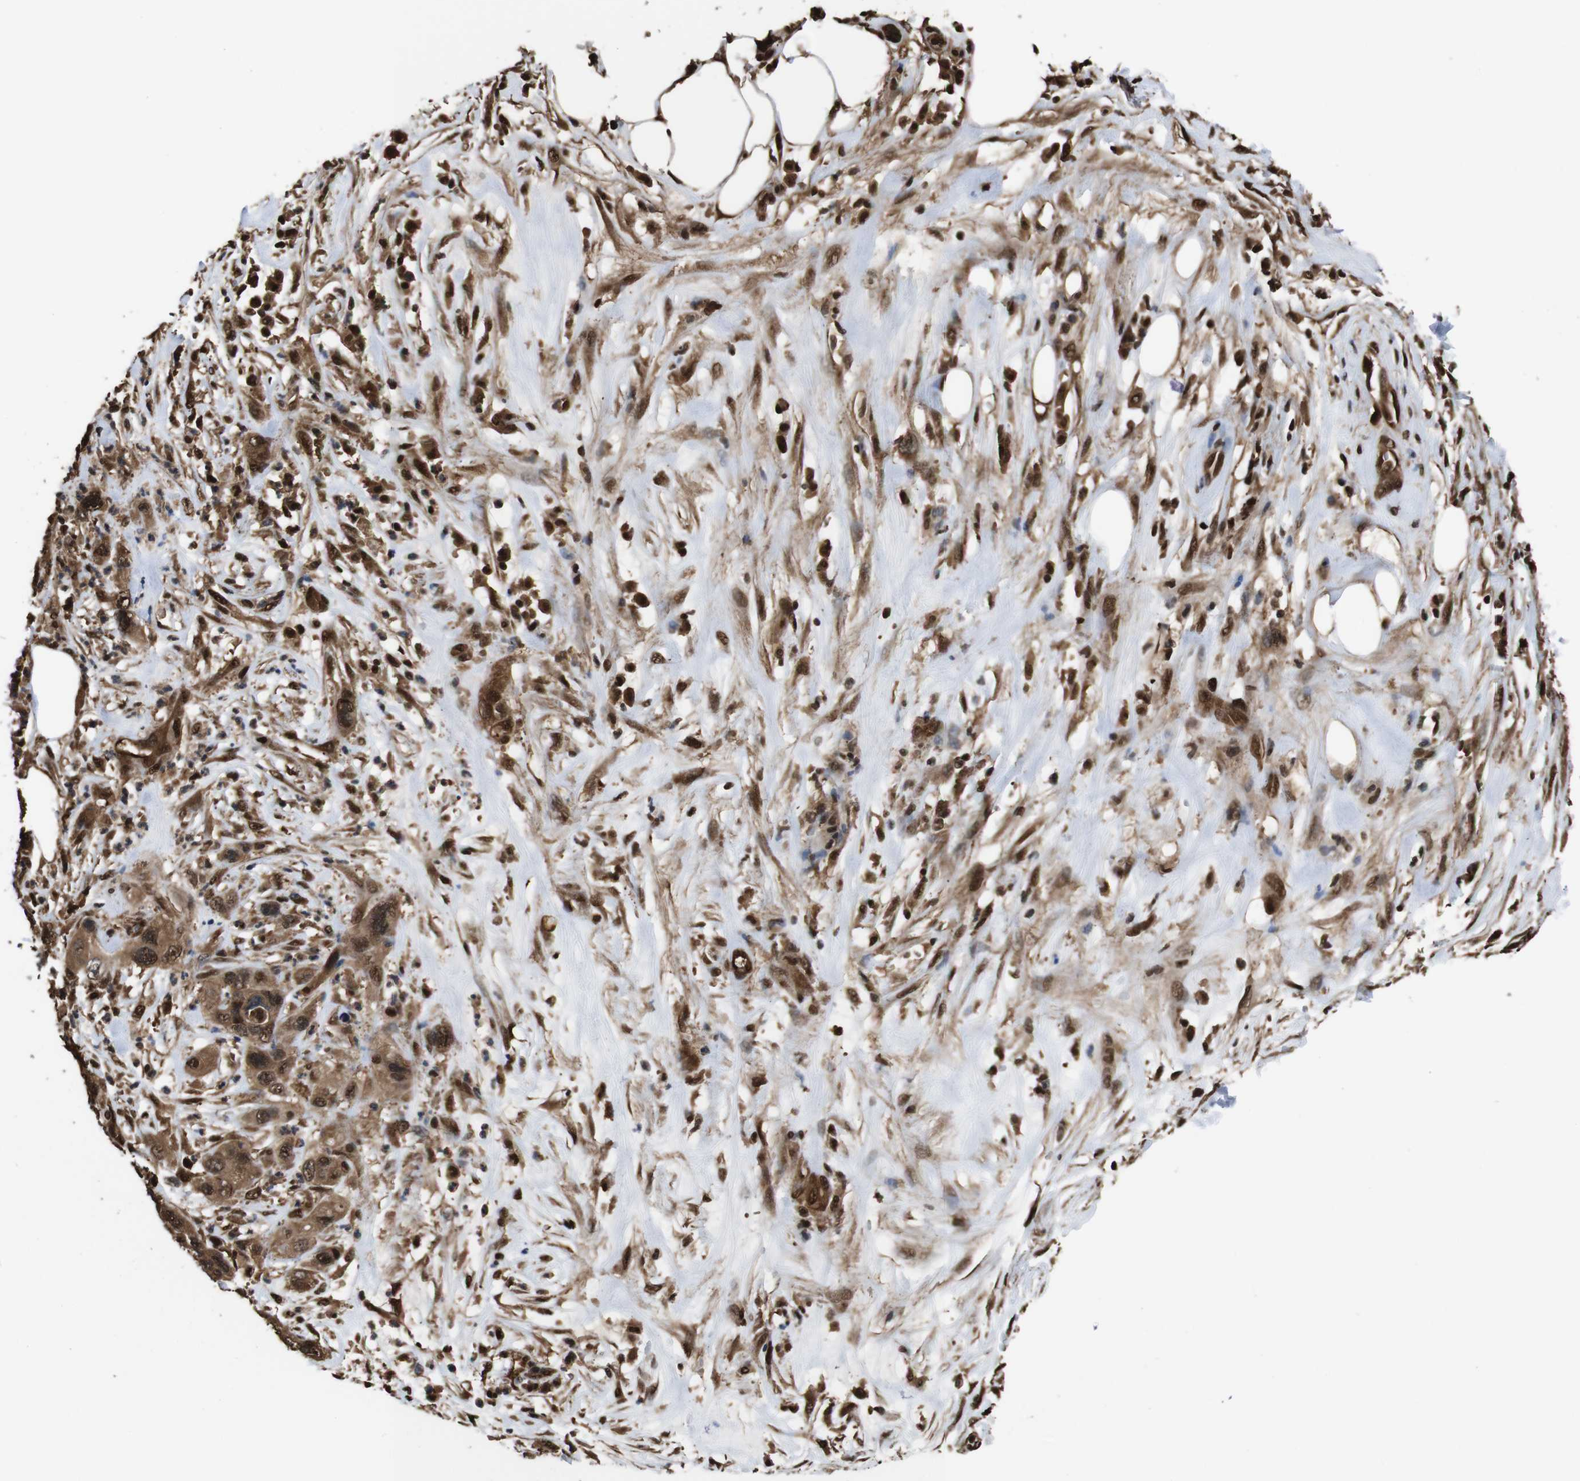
{"staining": {"intensity": "moderate", "quantity": ">75%", "location": "cytoplasmic/membranous,nuclear"}, "tissue": "pancreatic cancer", "cell_type": "Tumor cells", "image_type": "cancer", "snomed": [{"axis": "morphology", "description": "Adenocarcinoma, NOS"}, {"axis": "topography", "description": "Pancreas"}], "caption": "Pancreatic cancer stained with a brown dye demonstrates moderate cytoplasmic/membranous and nuclear positive staining in about >75% of tumor cells.", "gene": "VCP", "patient": {"sex": "female", "age": 71}}